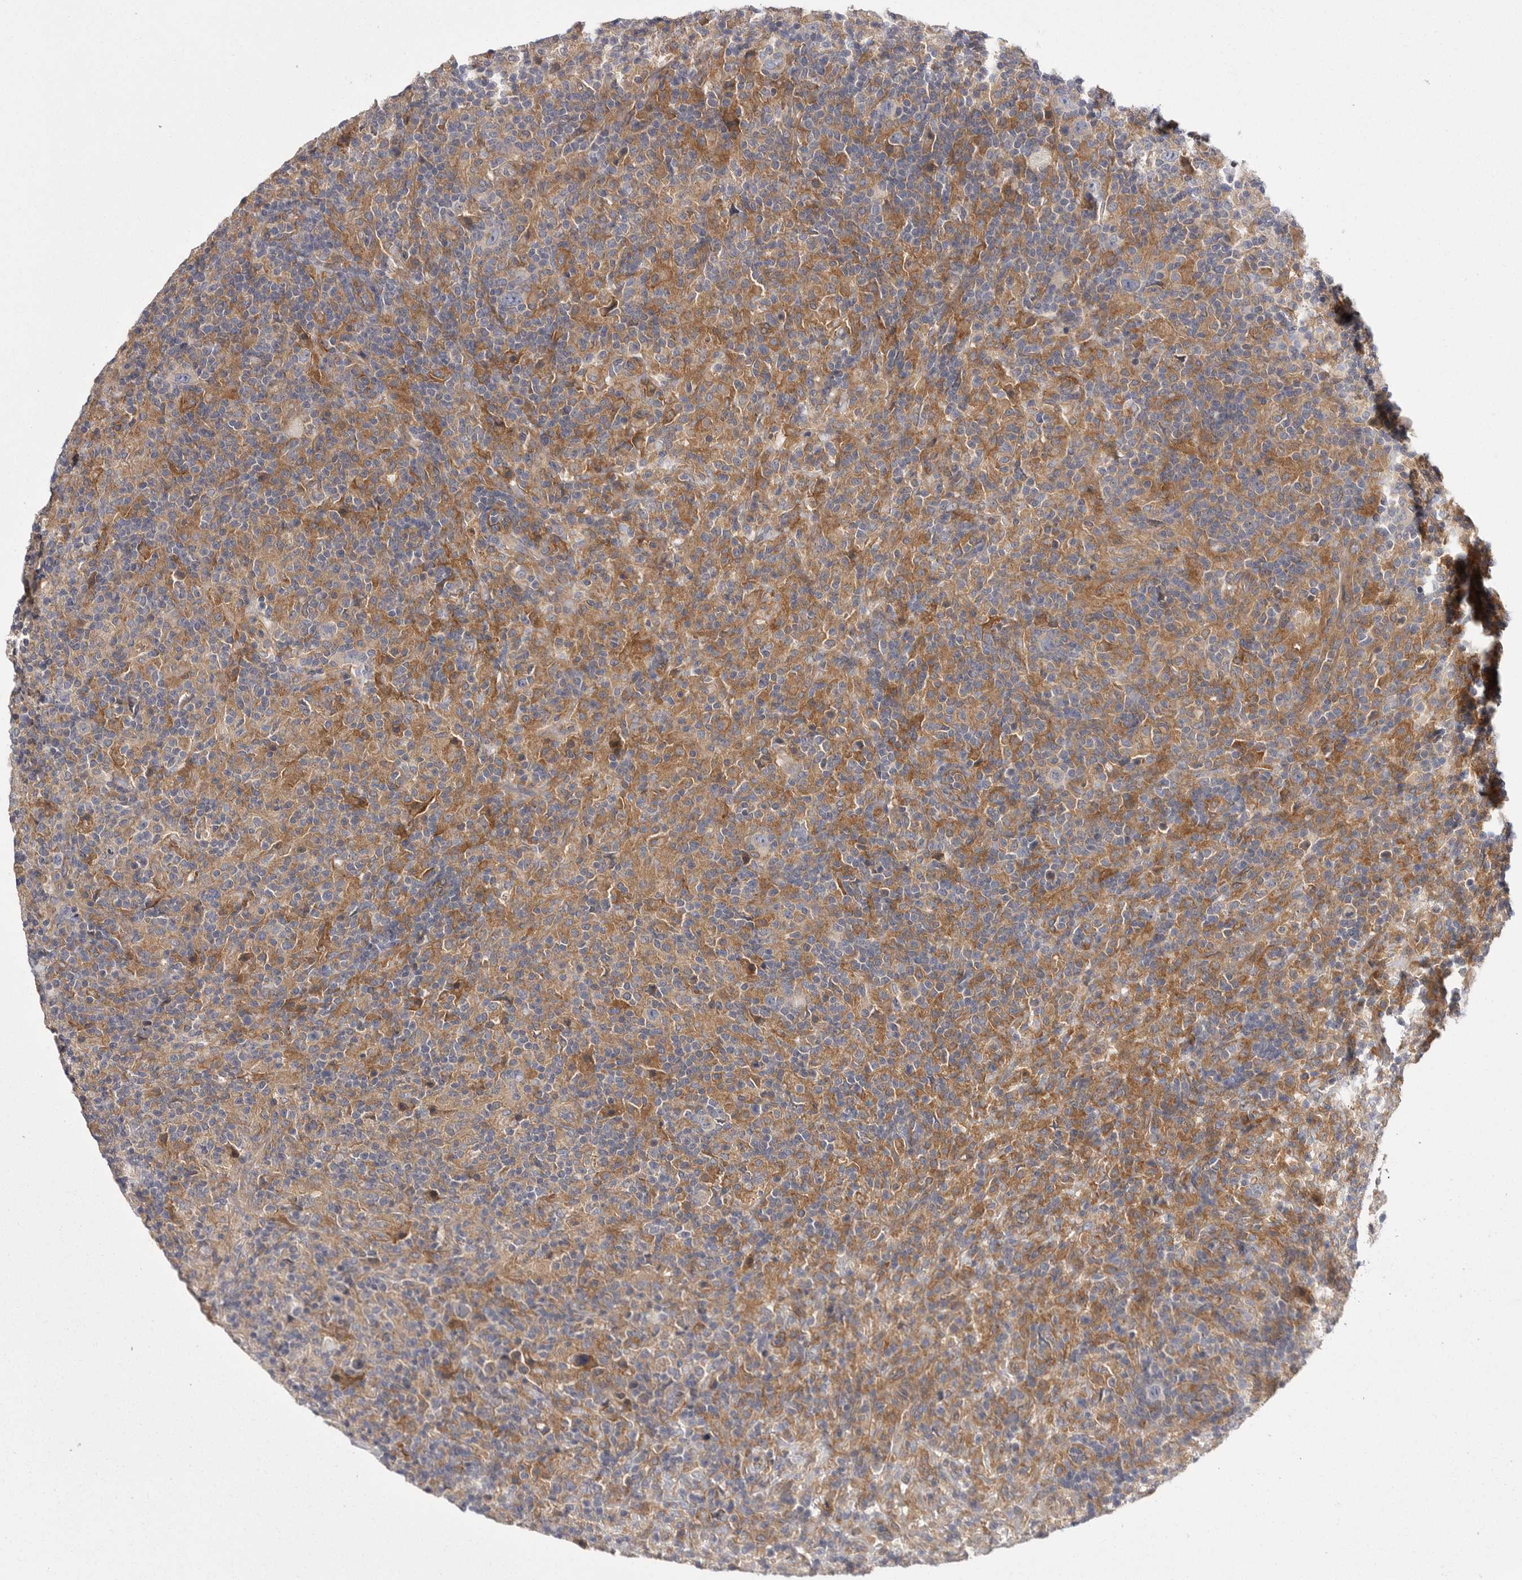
{"staining": {"intensity": "weak", "quantity": "<25%", "location": "cytoplasmic/membranous"}, "tissue": "lymphoma", "cell_type": "Tumor cells", "image_type": "cancer", "snomed": [{"axis": "morphology", "description": "Hodgkin's disease, NOS"}, {"axis": "topography", "description": "Lymph node"}], "caption": "Tumor cells show no significant positivity in Hodgkin's disease.", "gene": "OSBPL9", "patient": {"sex": "male", "age": 70}}